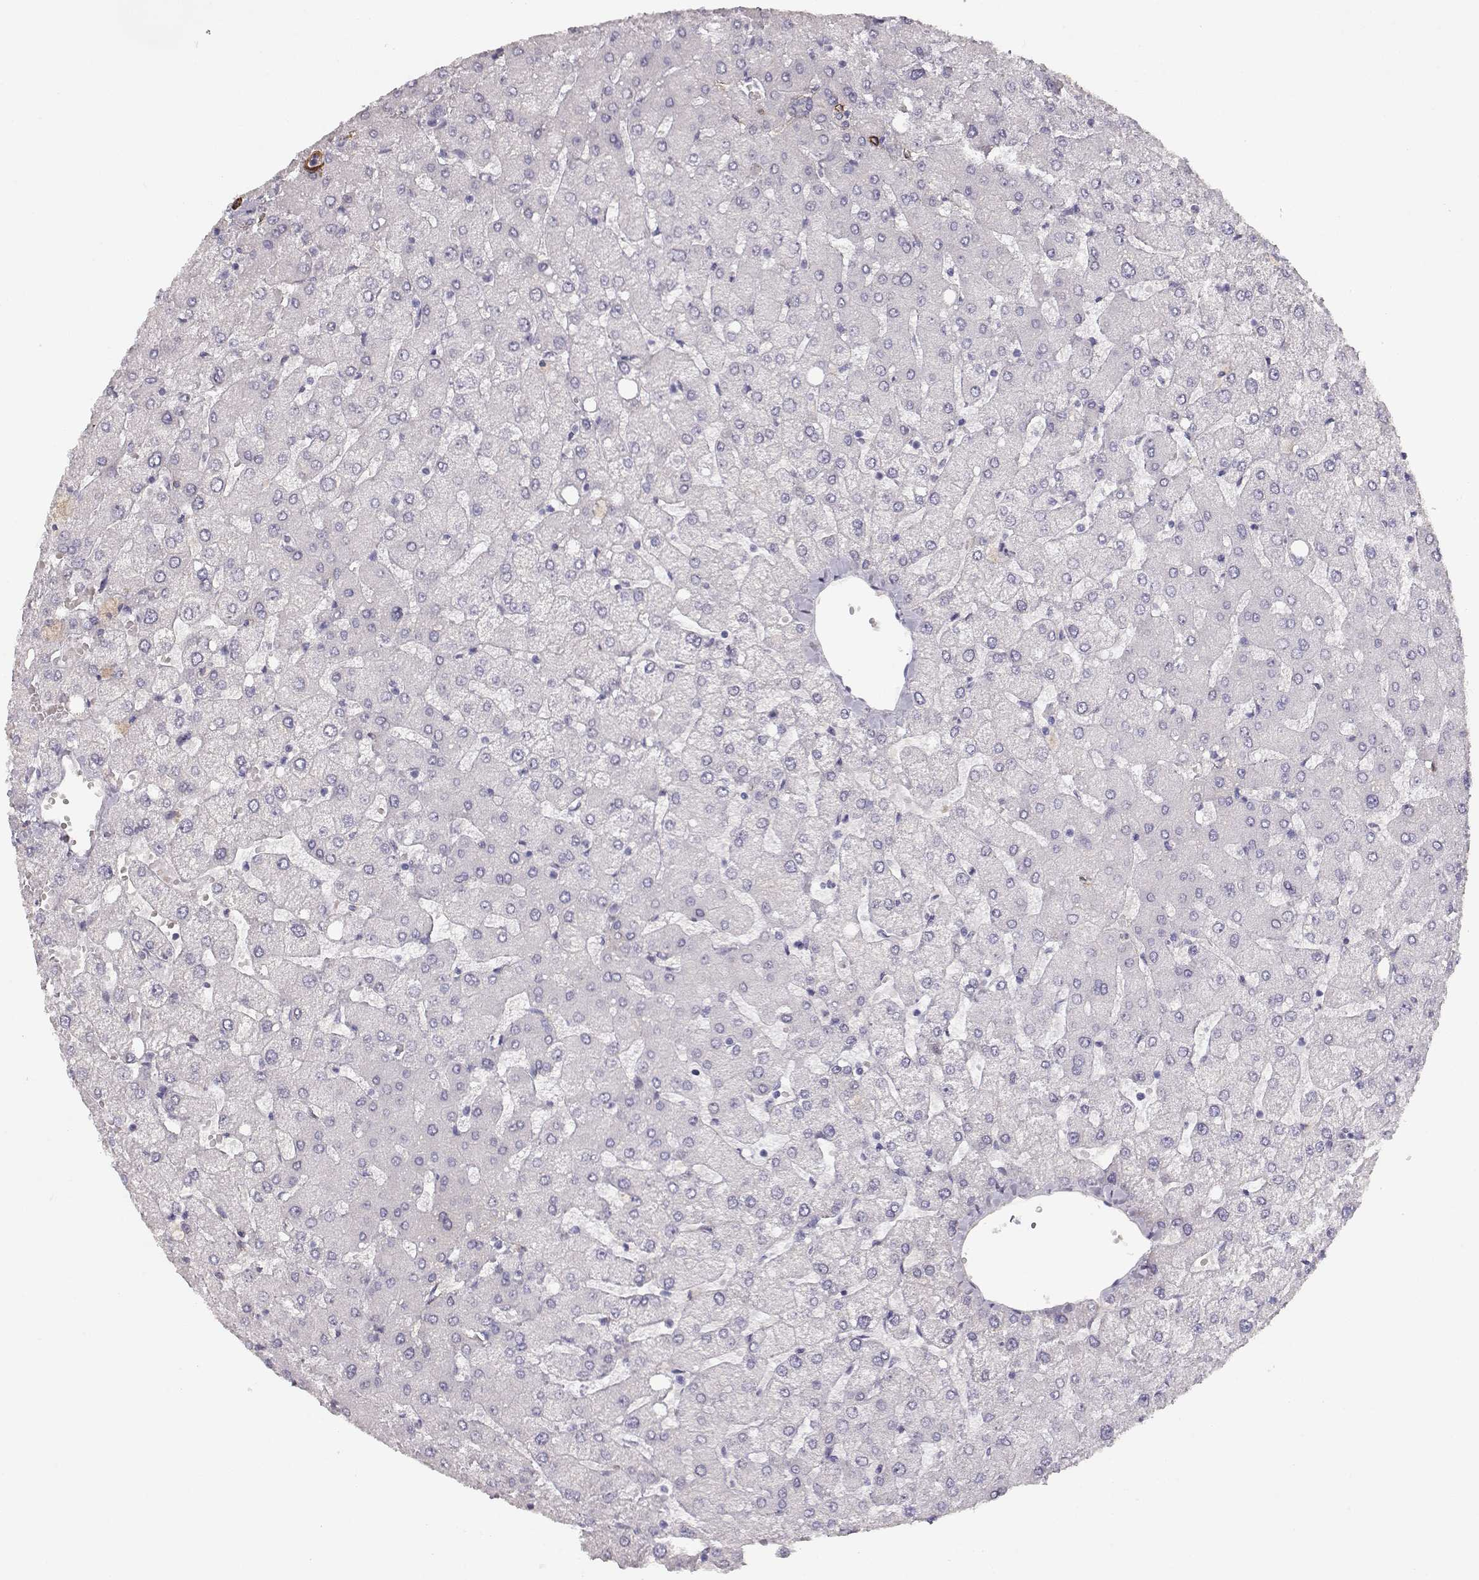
{"staining": {"intensity": "negative", "quantity": "none", "location": "none"}, "tissue": "liver", "cell_type": "Cholangiocytes", "image_type": "normal", "snomed": [{"axis": "morphology", "description": "Normal tissue, NOS"}, {"axis": "topography", "description": "Liver"}], "caption": "Immunohistochemistry (IHC) of normal liver displays no expression in cholangiocytes.", "gene": "LAMC1", "patient": {"sex": "female", "age": 54}}